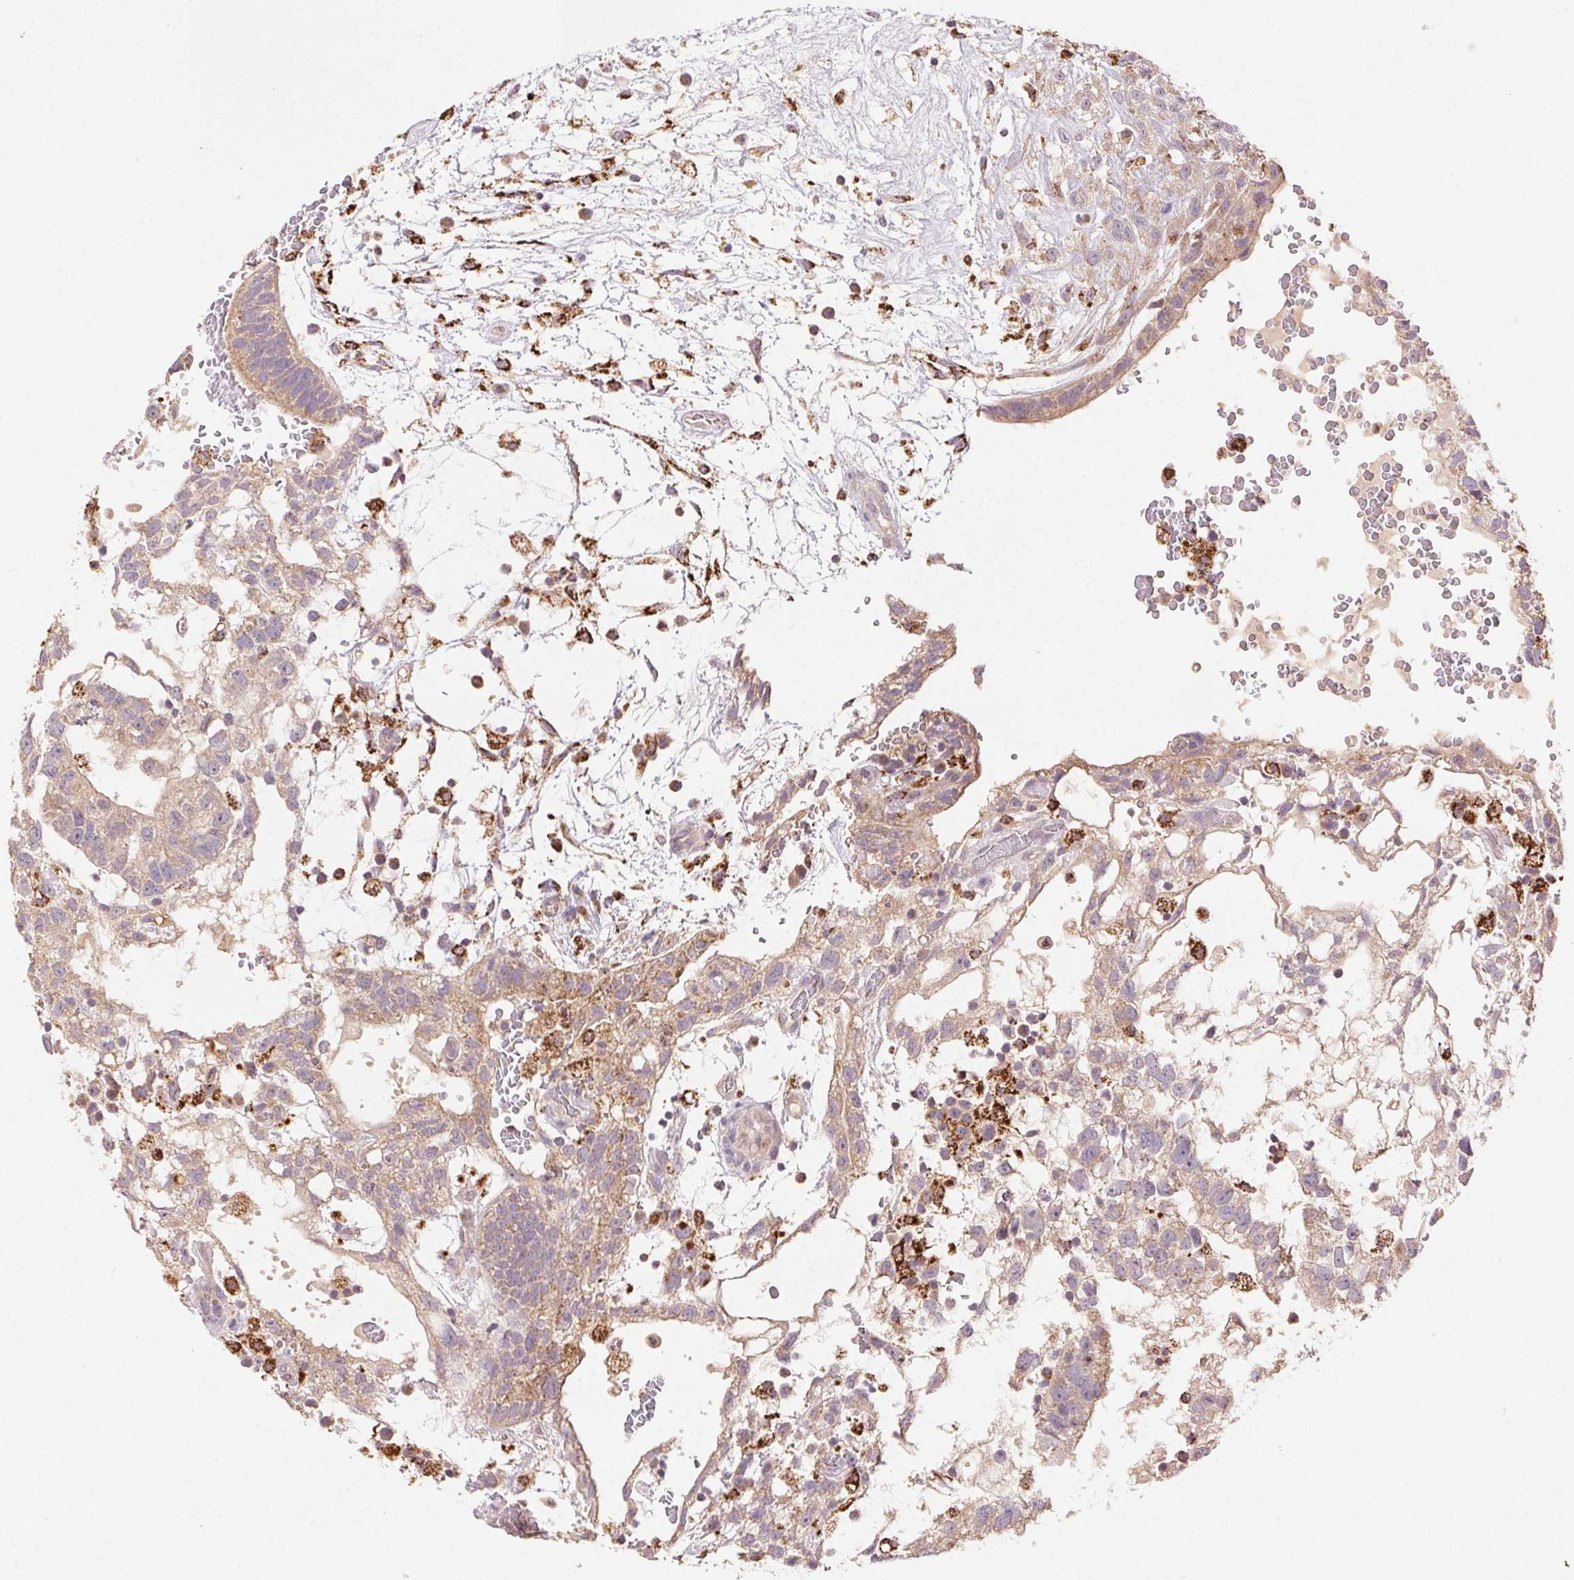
{"staining": {"intensity": "weak", "quantity": ">75%", "location": "cytoplasmic/membranous"}, "tissue": "testis cancer", "cell_type": "Tumor cells", "image_type": "cancer", "snomed": [{"axis": "morphology", "description": "Normal tissue, NOS"}, {"axis": "morphology", "description": "Carcinoma, Embryonal, NOS"}, {"axis": "topography", "description": "Testis"}], "caption": "About >75% of tumor cells in testis cancer (embryonal carcinoma) reveal weak cytoplasmic/membranous protein expression as visualized by brown immunohistochemical staining.", "gene": "FNBP1L", "patient": {"sex": "male", "age": 32}}